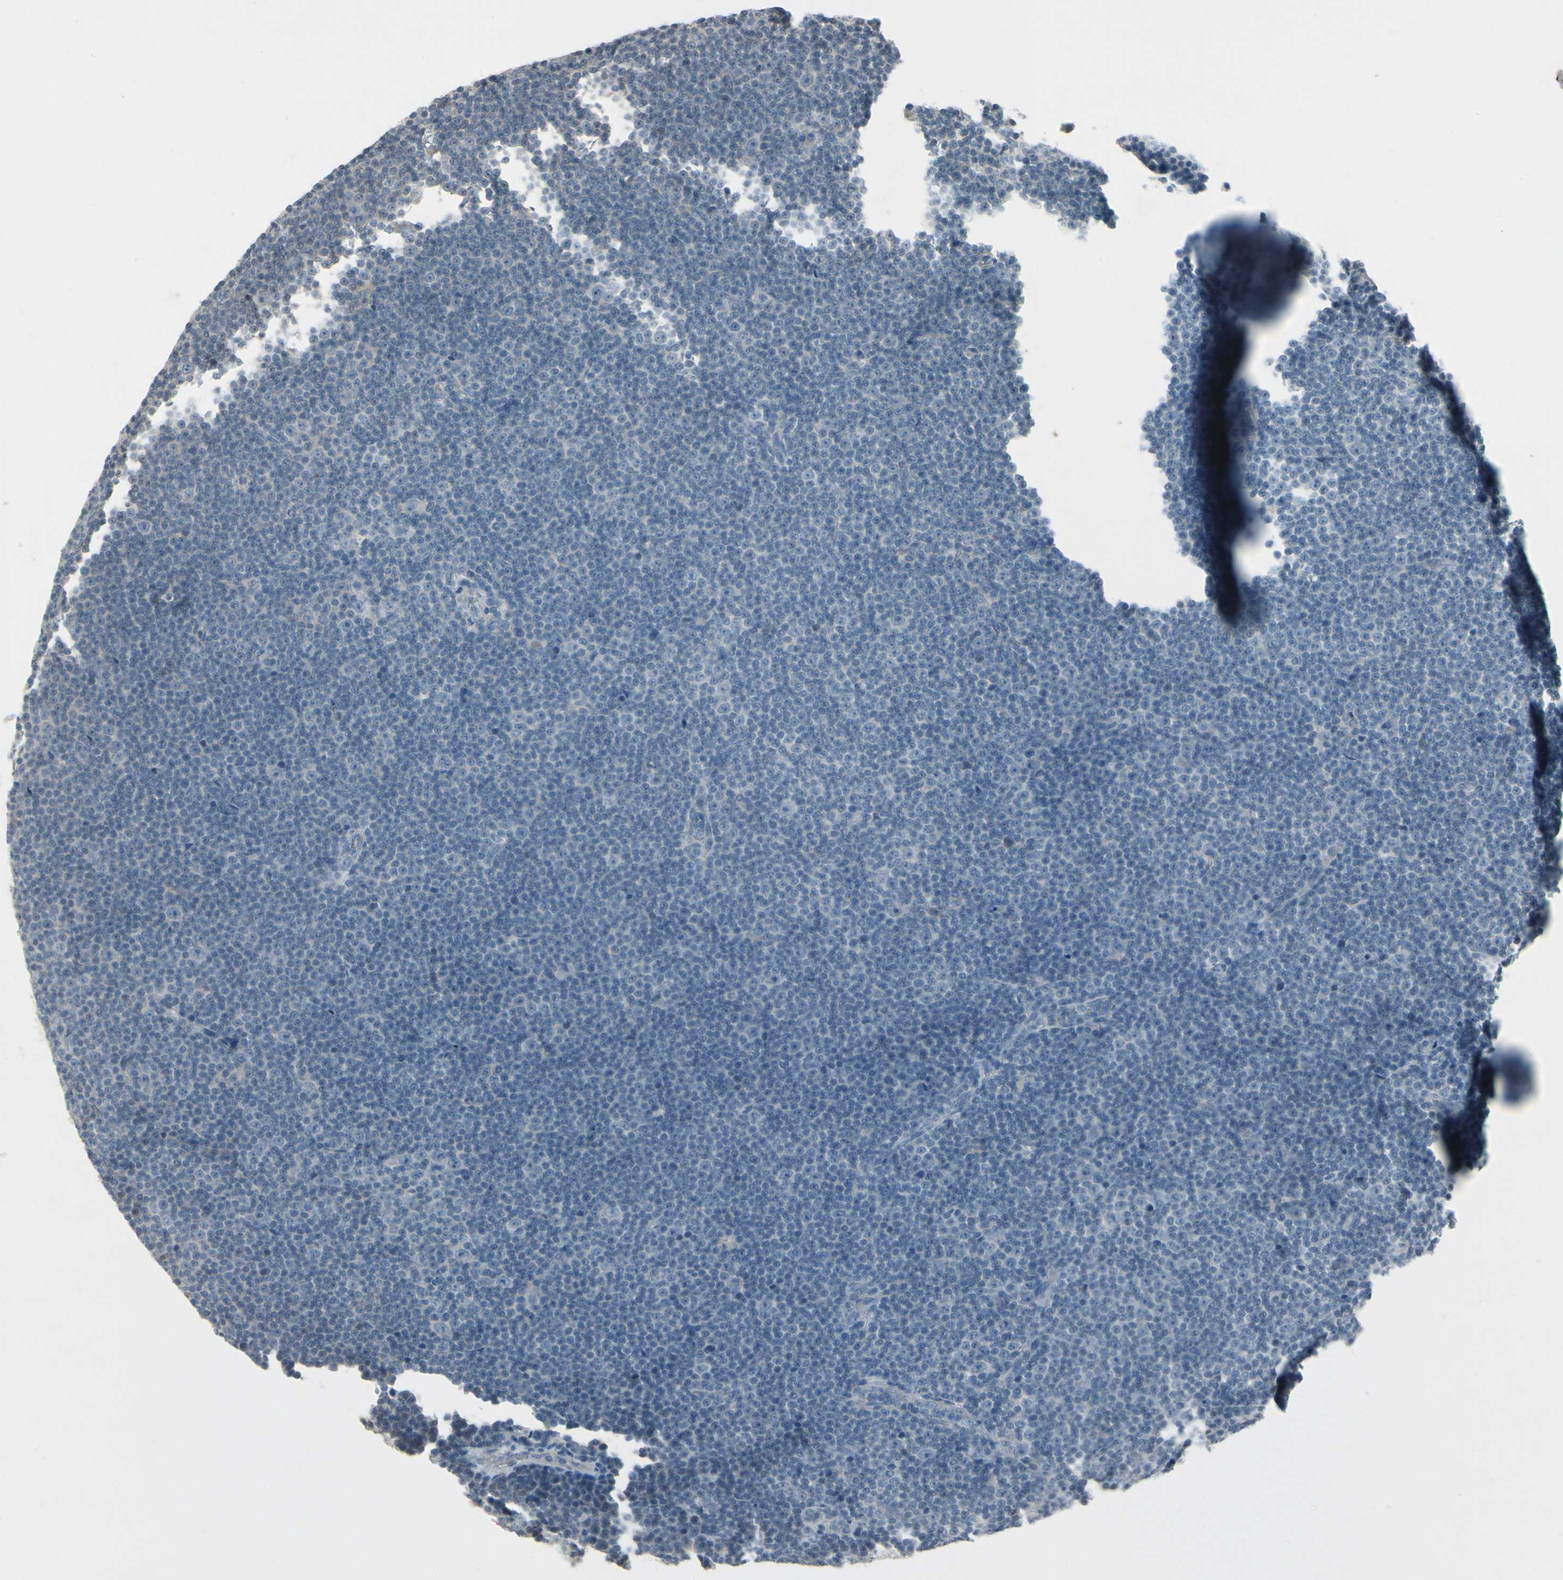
{"staining": {"intensity": "negative", "quantity": "none", "location": "none"}, "tissue": "lymphoma", "cell_type": "Tumor cells", "image_type": "cancer", "snomed": [{"axis": "morphology", "description": "Malignant lymphoma, non-Hodgkin's type, Low grade"}, {"axis": "topography", "description": "Lymph node"}], "caption": "IHC of human low-grade malignant lymphoma, non-Hodgkin's type reveals no expression in tumor cells.", "gene": "ARG2", "patient": {"sex": "female", "age": 67}}